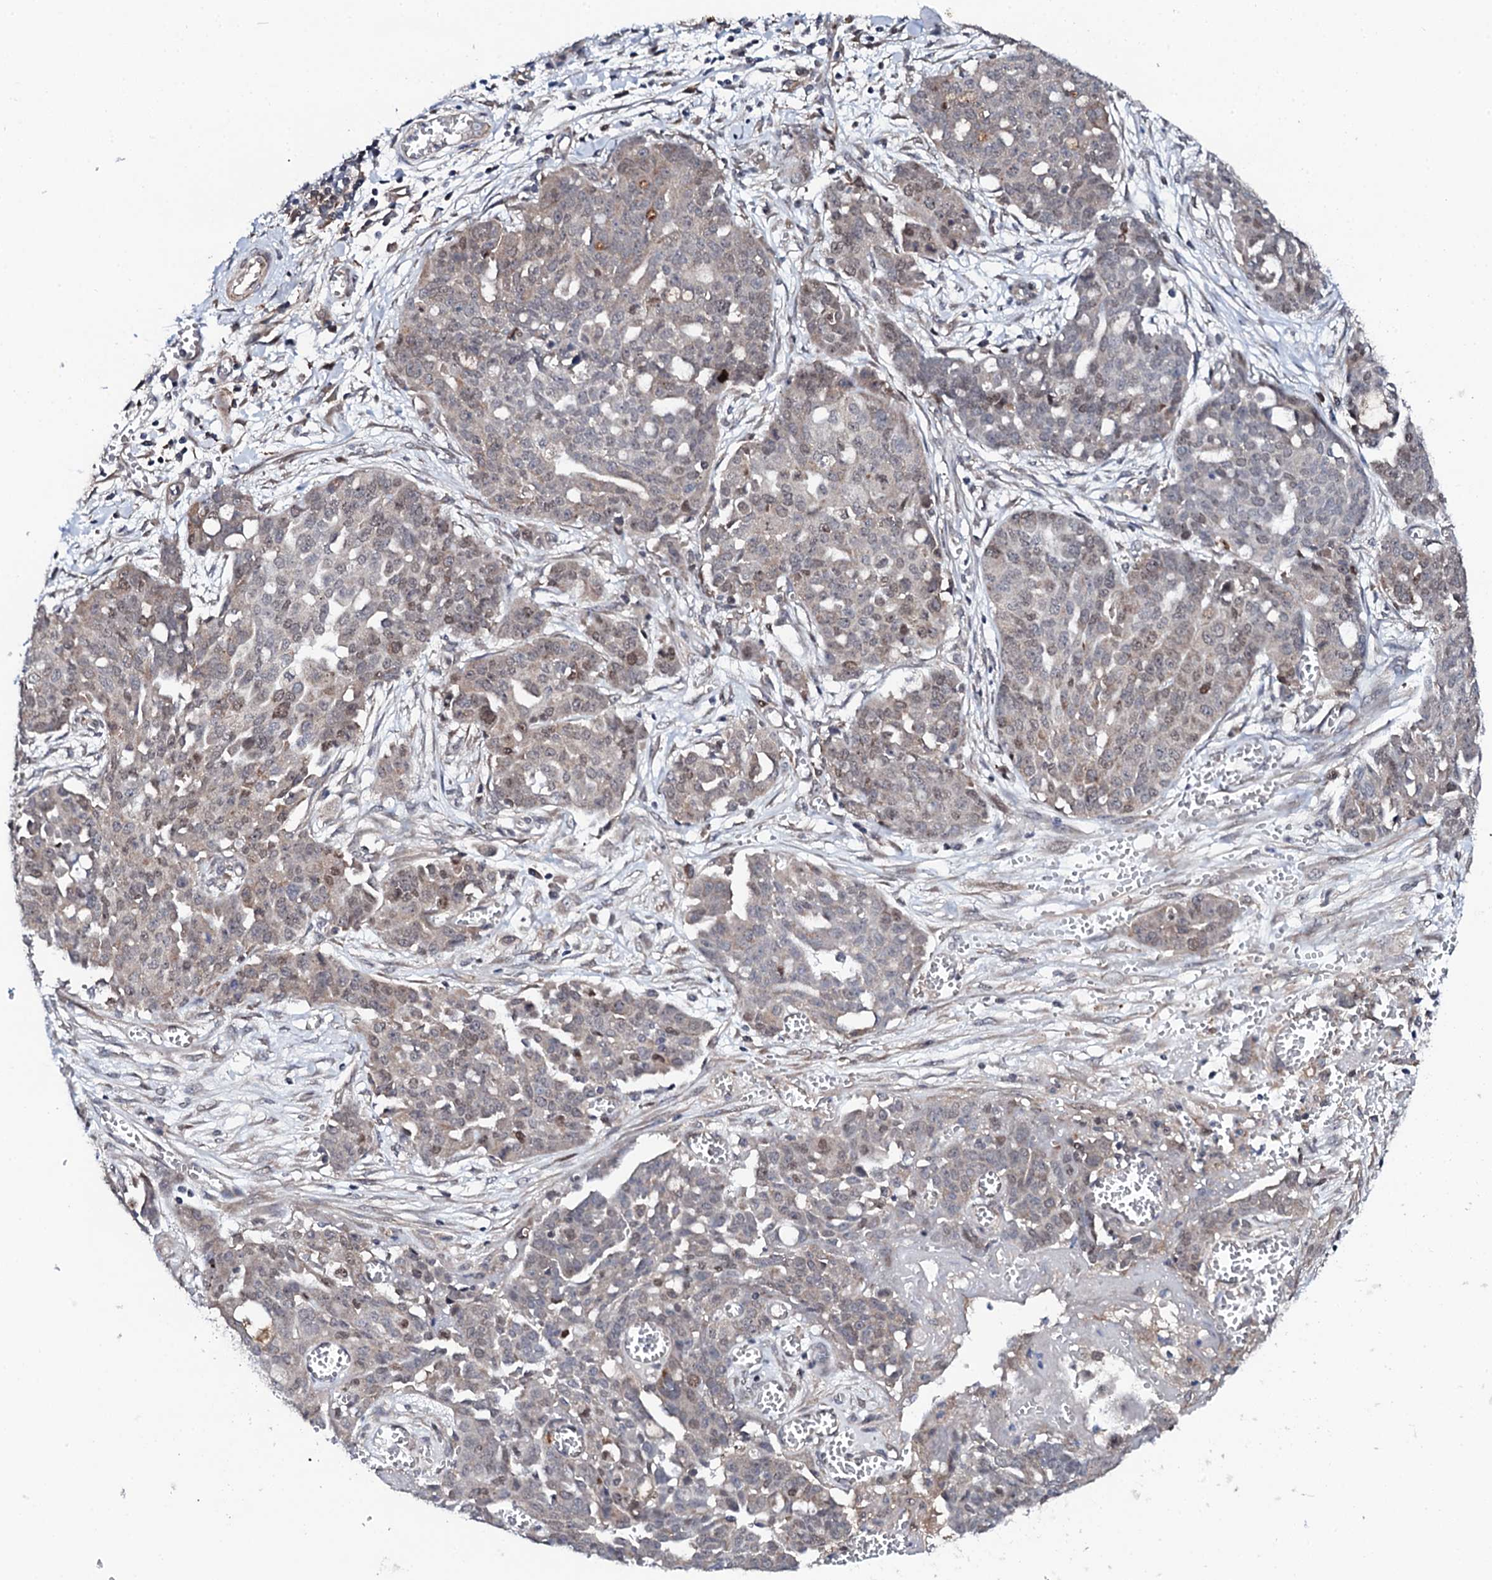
{"staining": {"intensity": "weak", "quantity": "25%-75%", "location": "cytoplasmic/membranous,nuclear"}, "tissue": "ovarian cancer", "cell_type": "Tumor cells", "image_type": "cancer", "snomed": [{"axis": "morphology", "description": "Cystadenocarcinoma, serous, NOS"}, {"axis": "topography", "description": "Soft tissue"}, {"axis": "topography", "description": "Ovary"}], "caption": "A high-resolution photomicrograph shows immunohistochemistry (IHC) staining of ovarian cancer, which displays weak cytoplasmic/membranous and nuclear positivity in about 25%-75% of tumor cells. Immunohistochemistry (ihc) stains the protein of interest in brown and the nuclei are stained blue.", "gene": "FAM111A", "patient": {"sex": "female", "age": 57}}